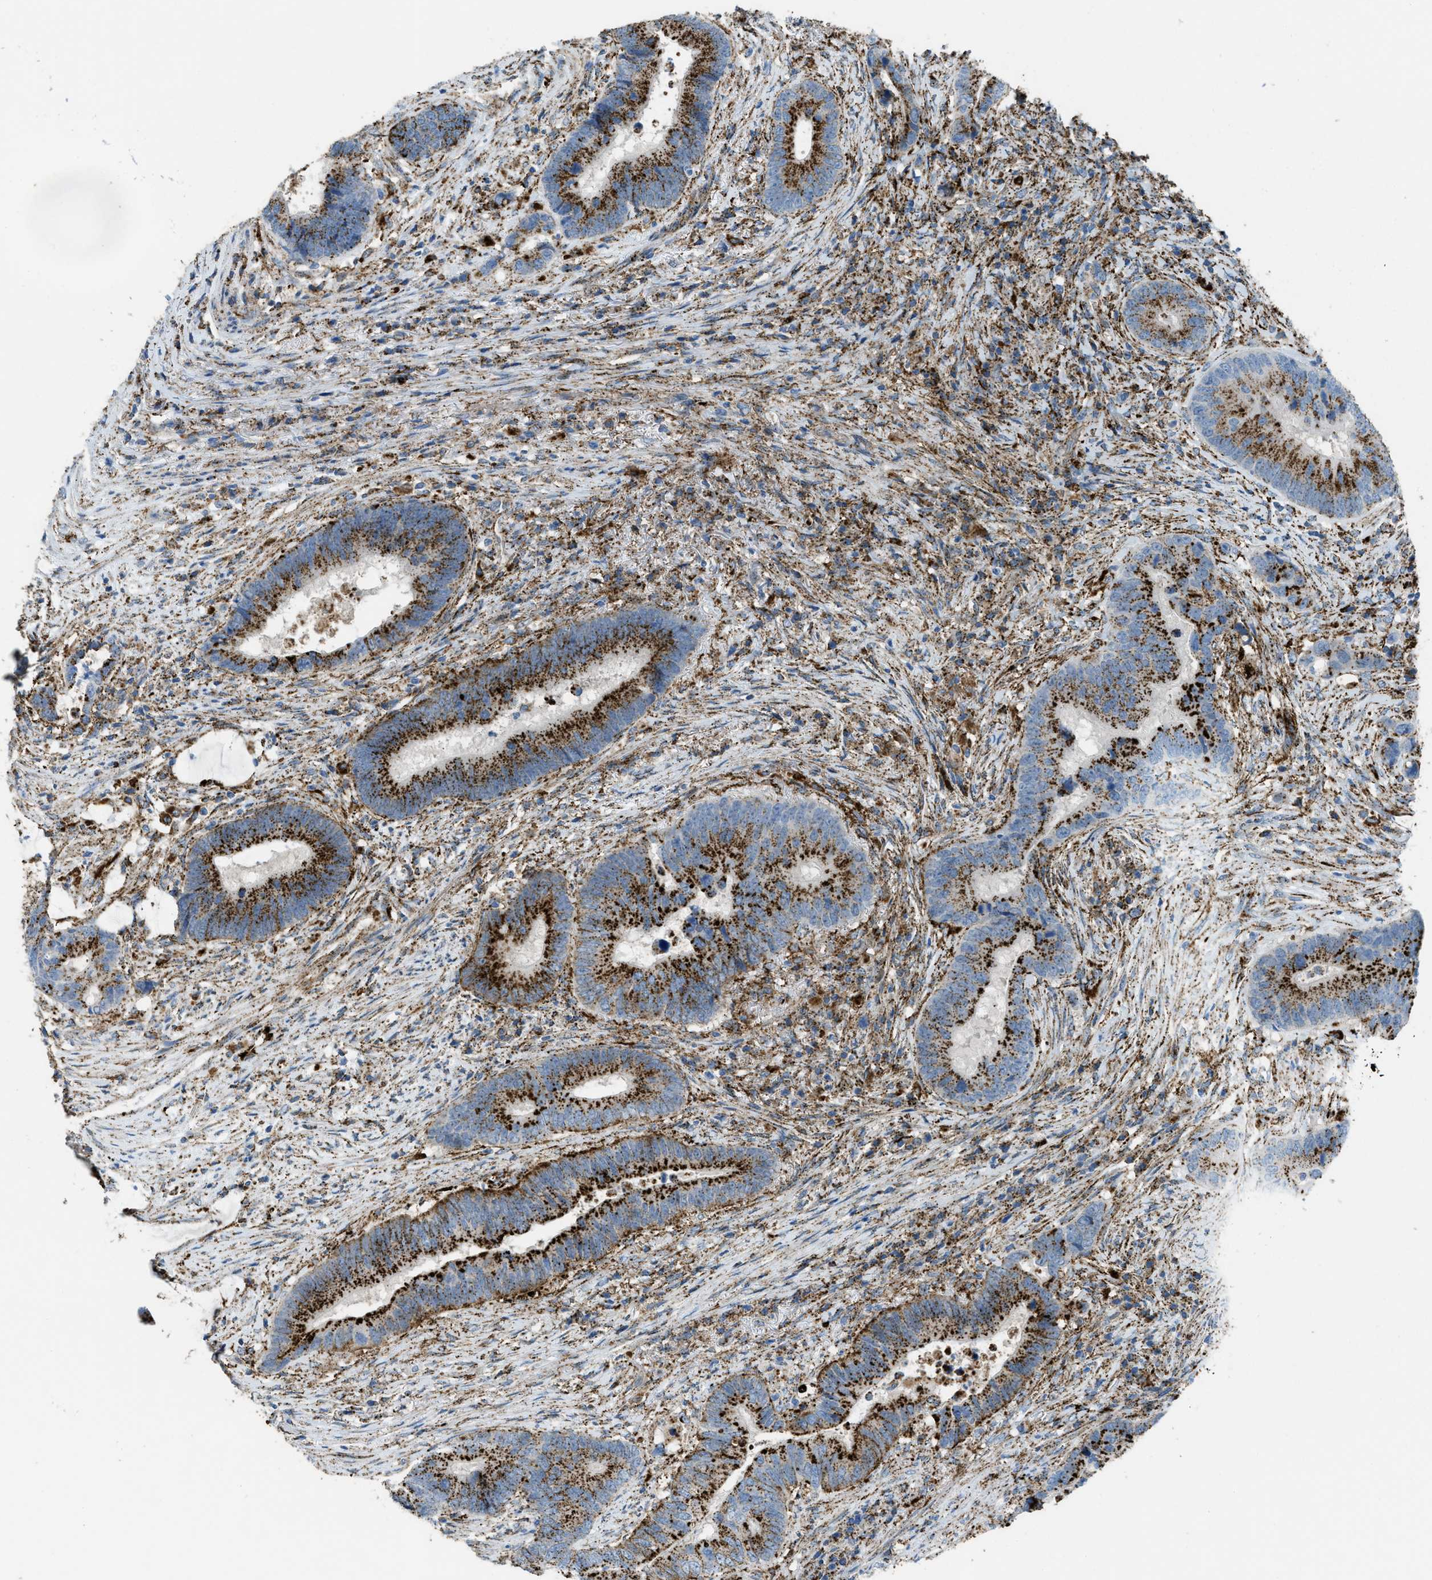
{"staining": {"intensity": "strong", "quantity": ">75%", "location": "cytoplasmic/membranous"}, "tissue": "colorectal cancer", "cell_type": "Tumor cells", "image_type": "cancer", "snomed": [{"axis": "morphology", "description": "Adenocarcinoma, NOS"}, {"axis": "topography", "description": "Rectum"}], "caption": "Colorectal adenocarcinoma stained with immunohistochemistry displays strong cytoplasmic/membranous expression in about >75% of tumor cells.", "gene": "SCARB2", "patient": {"sex": "female", "age": 89}}